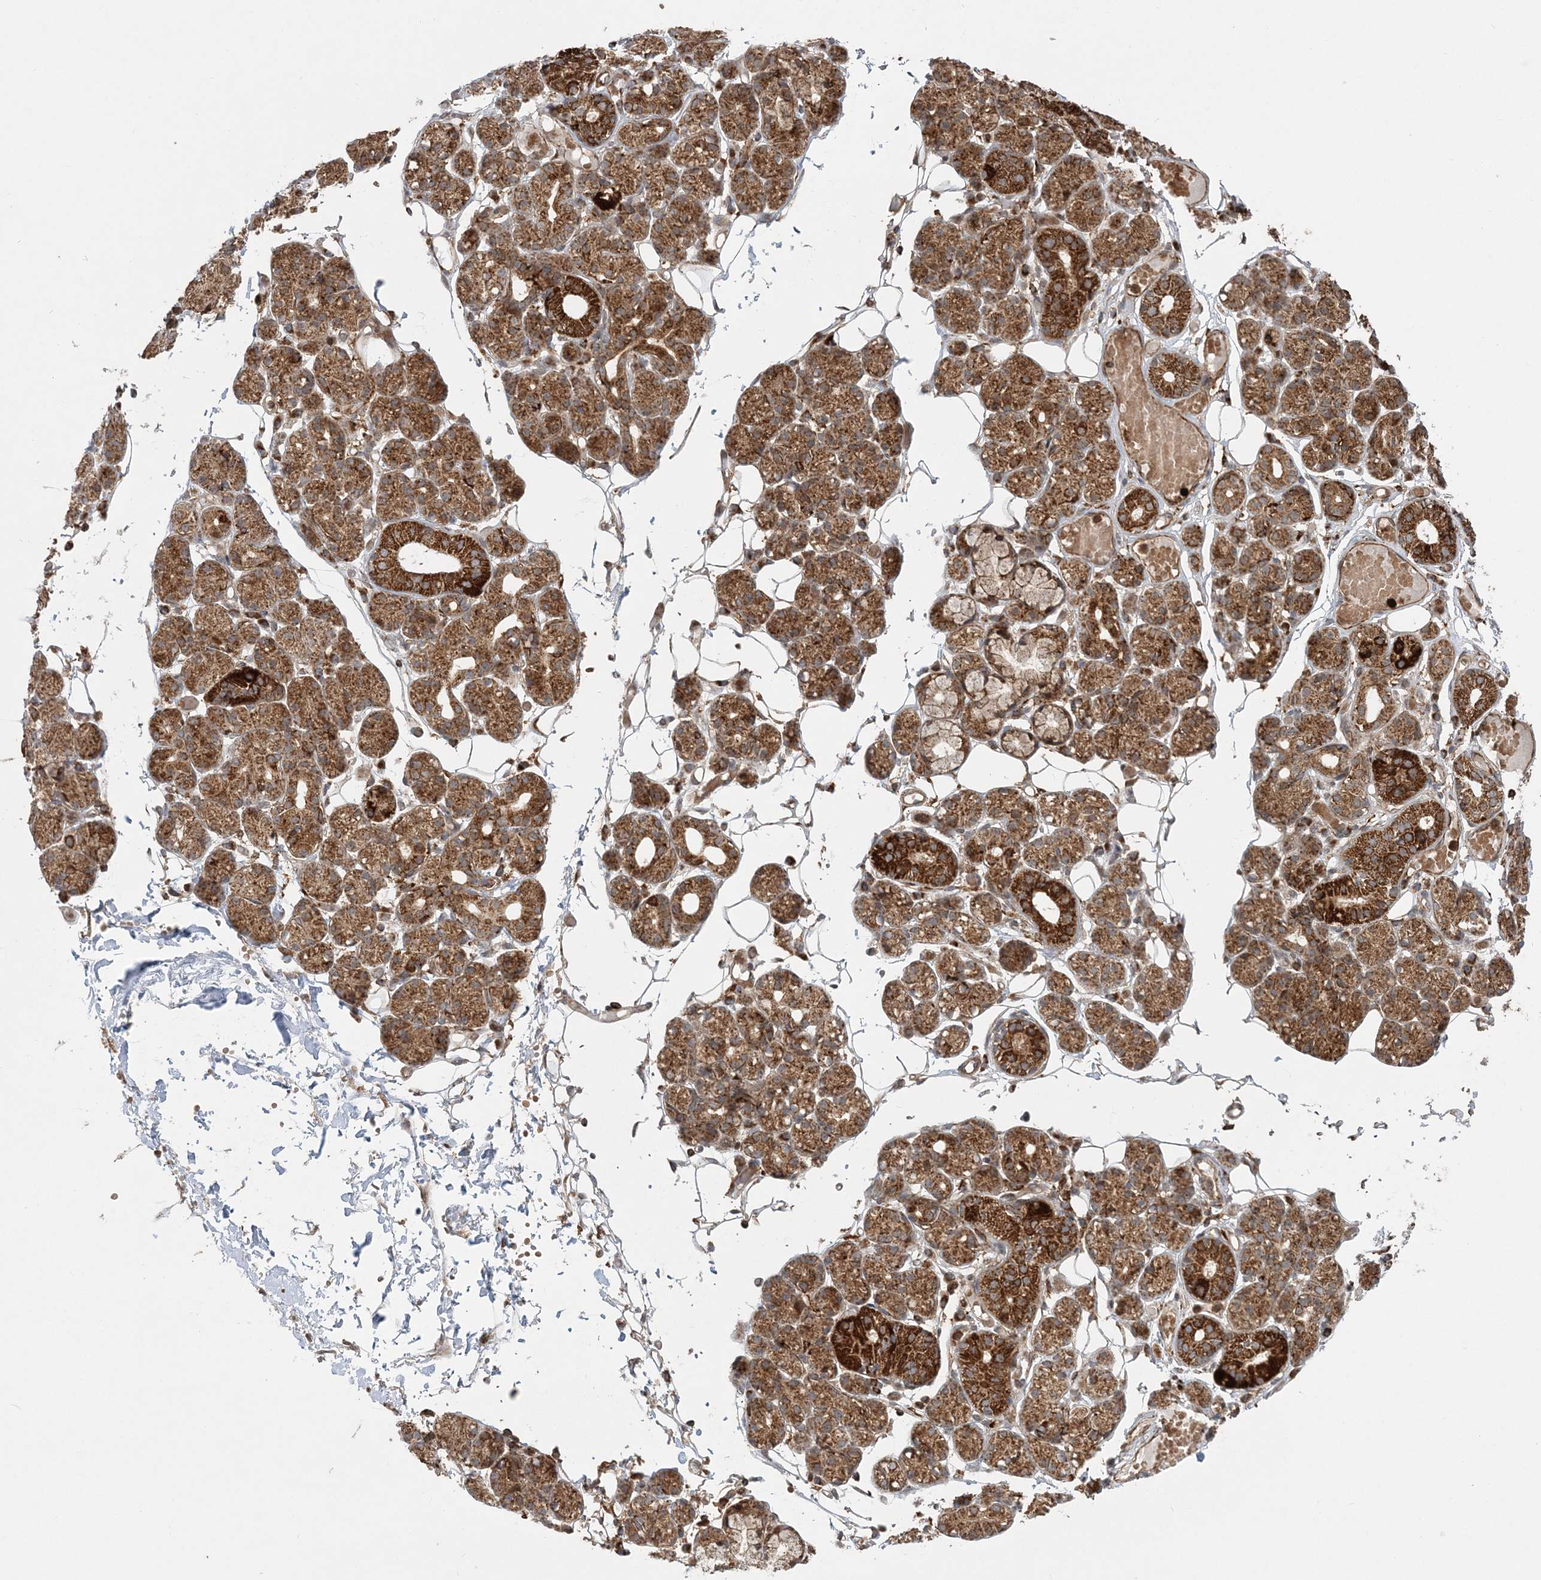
{"staining": {"intensity": "strong", "quantity": ">75%", "location": "cytoplasmic/membranous"}, "tissue": "salivary gland", "cell_type": "Glandular cells", "image_type": "normal", "snomed": [{"axis": "morphology", "description": "Normal tissue, NOS"}, {"axis": "topography", "description": "Salivary gland"}], "caption": "Protein expression analysis of unremarkable salivary gland demonstrates strong cytoplasmic/membranous expression in approximately >75% of glandular cells.", "gene": "LRPPRC", "patient": {"sex": "male", "age": 63}}